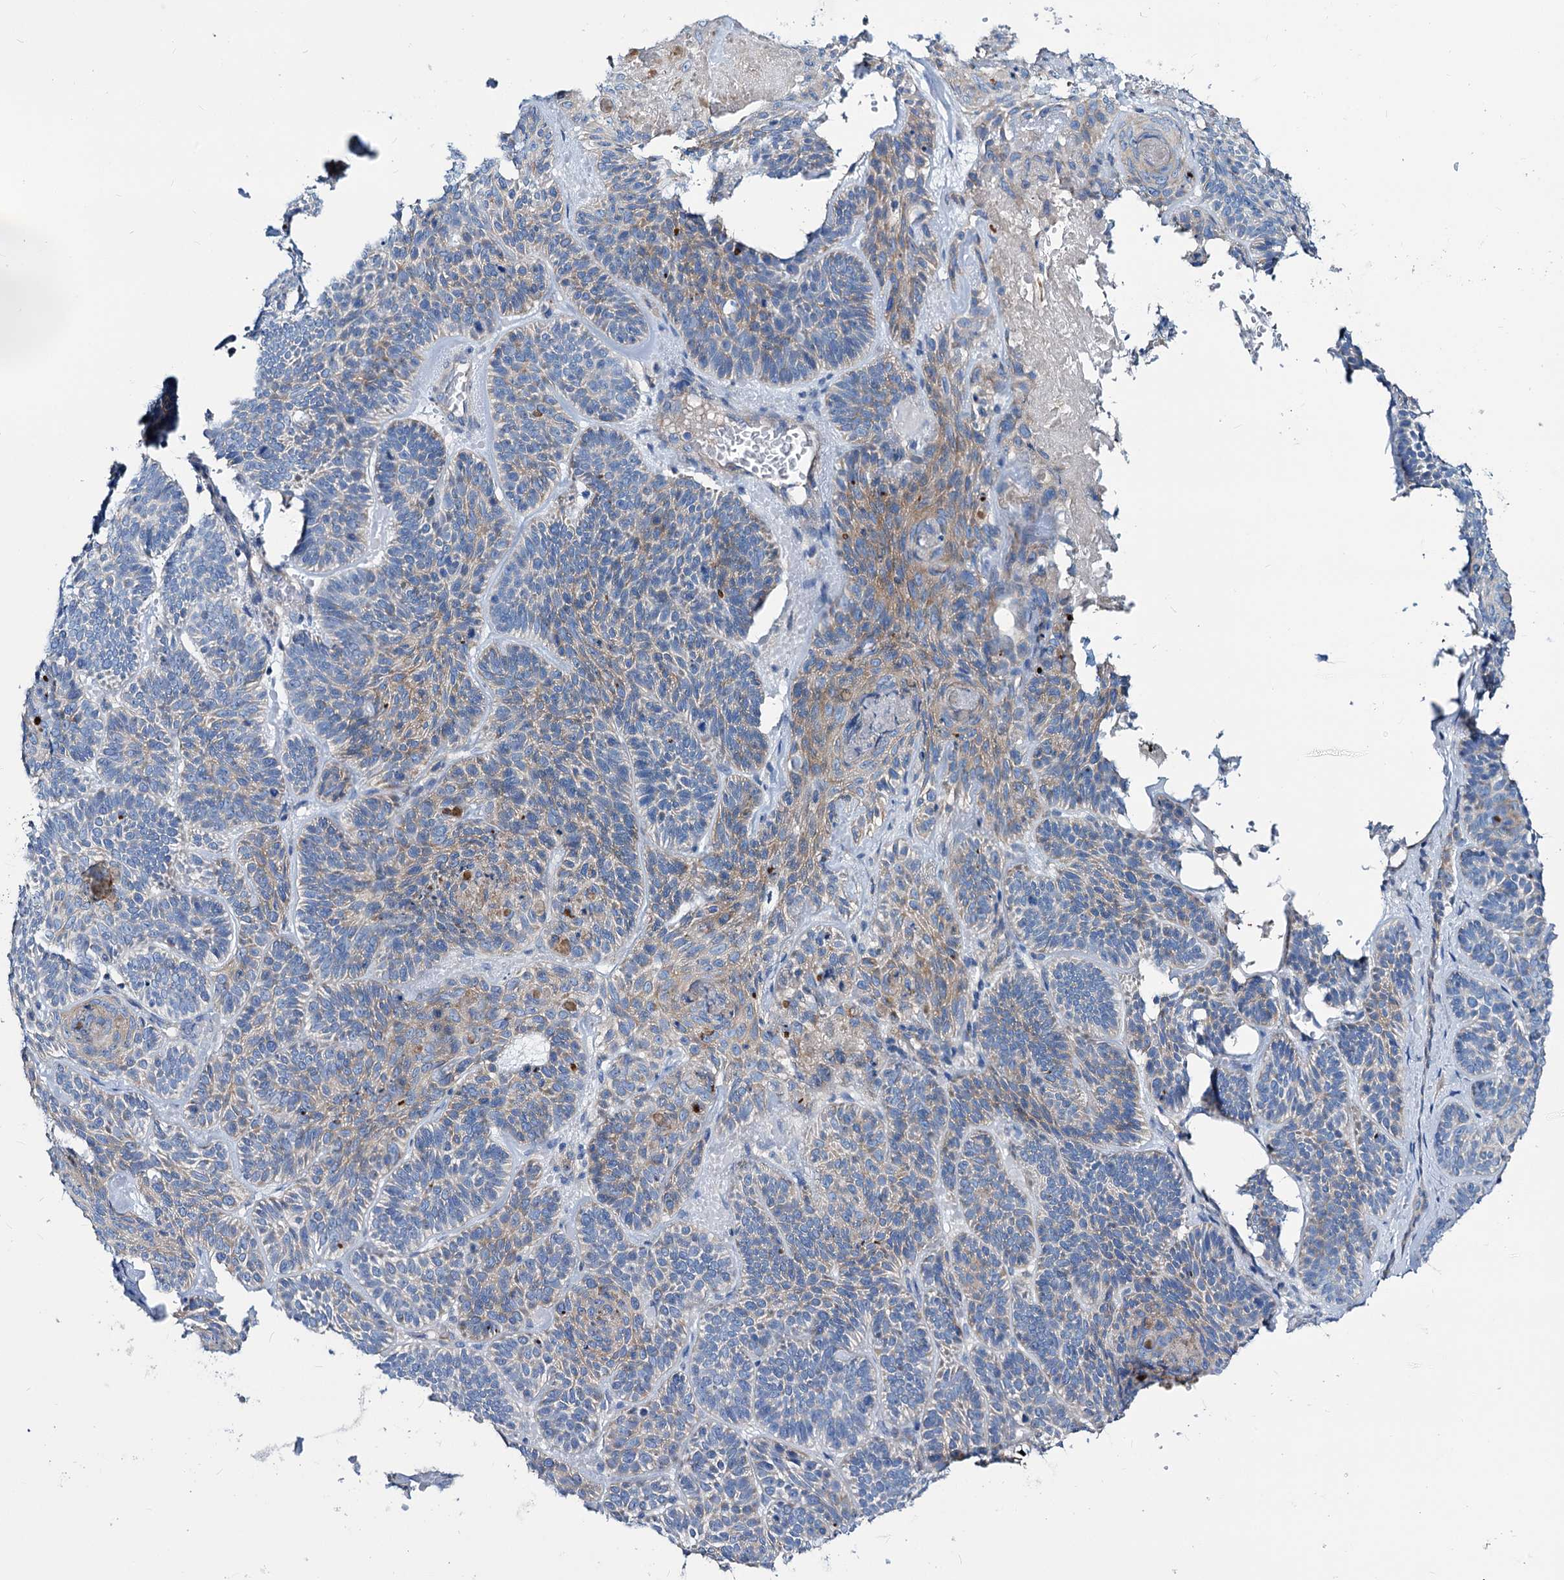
{"staining": {"intensity": "weak", "quantity": "<25%", "location": "cytoplasmic/membranous"}, "tissue": "skin cancer", "cell_type": "Tumor cells", "image_type": "cancer", "snomed": [{"axis": "morphology", "description": "Basal cell carcinoma"}, {"axis": "topography", "description": "Skin"}], "caption": "Immunohistochemistry (IHC) histopathology image of skin cancer (basal cell carcinoma) stained for a protein (brown), which exhibits no expression in tumor cells. (DAB IHC, high magnification).", "gene": "DYDC2", "patient": {"sex": "male", "age": 85}}